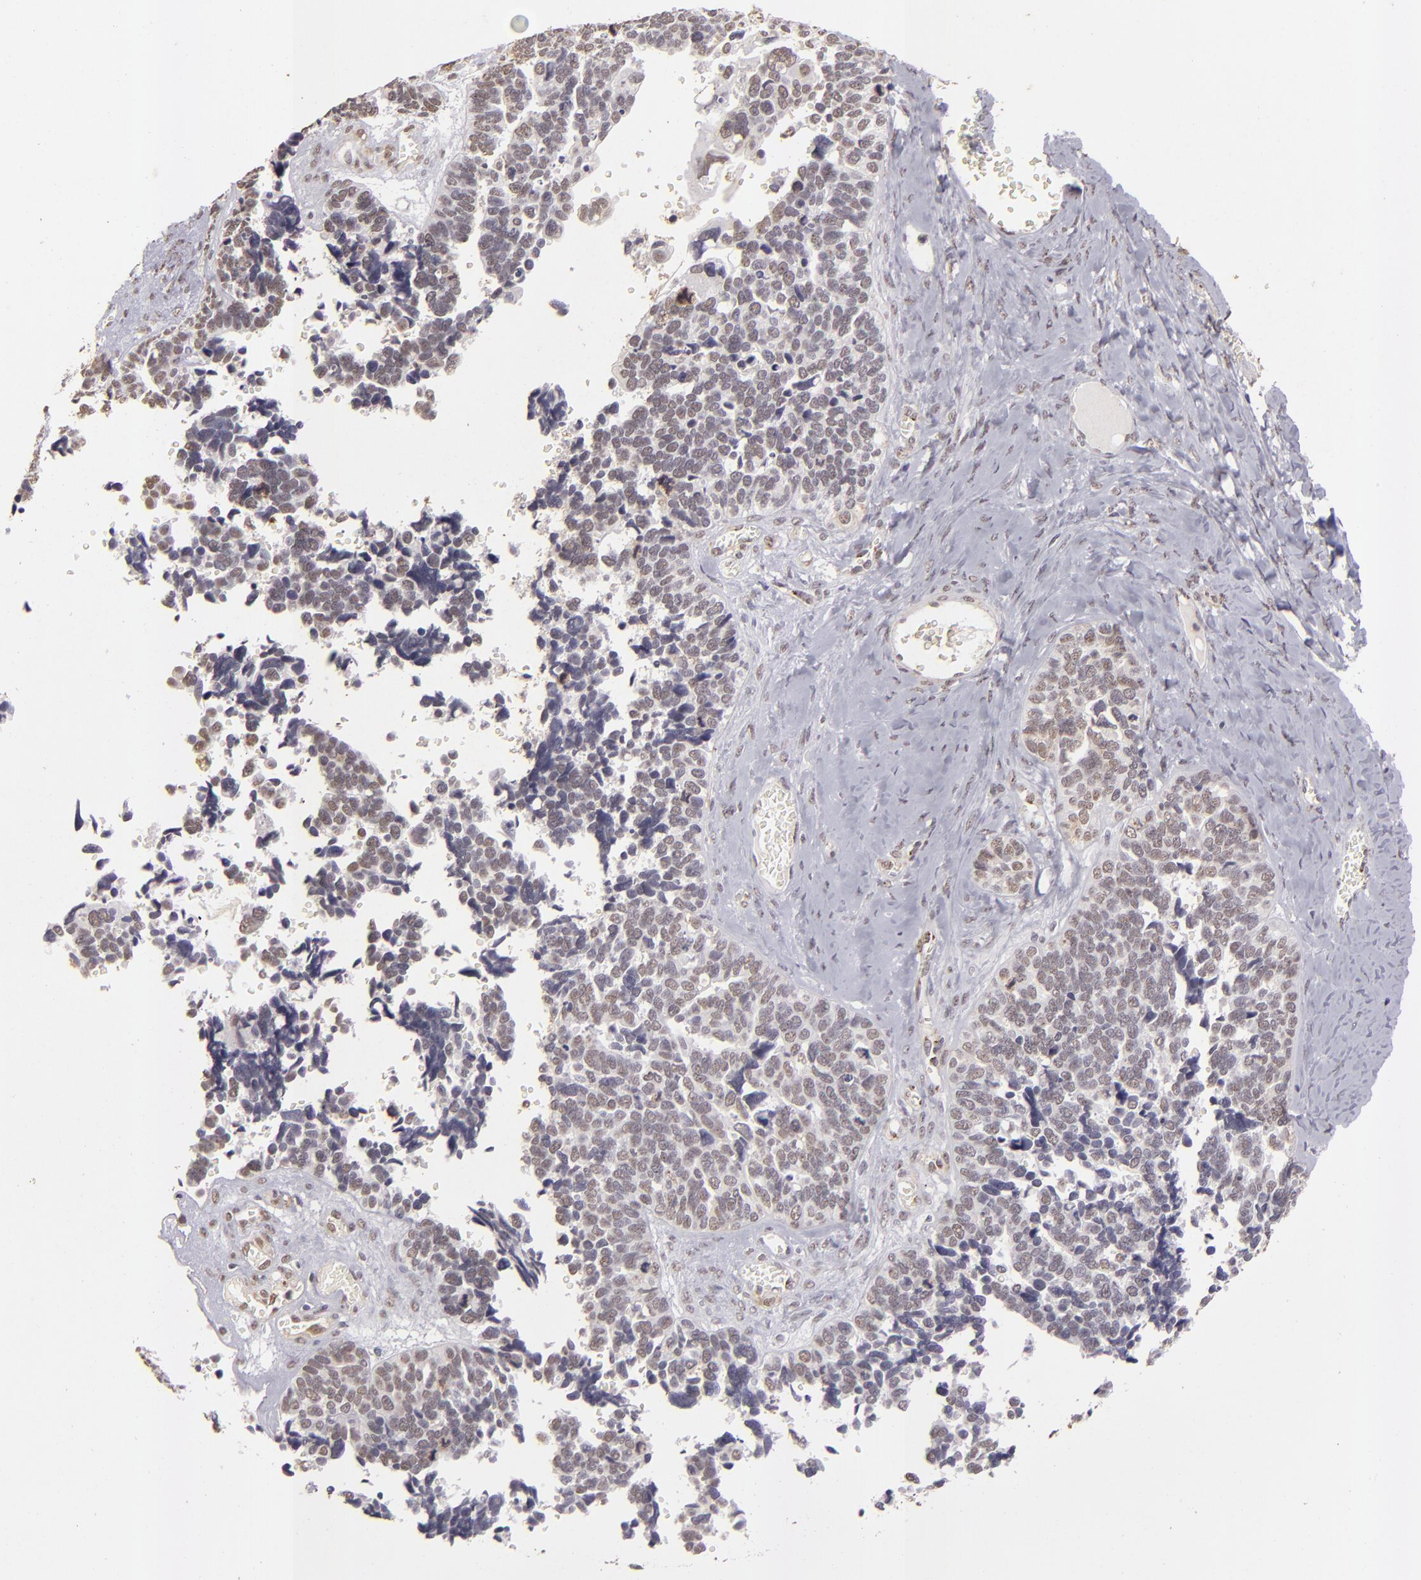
{"staining": {"intensity": "negative", "quantity": "none", "location": "none"}, "tissue": "ovarian cancer", "cell_type": "Tumor cells", "image_type": "cancer", "snomed": [{"axis": "morphology", "description": "Cystadenocarcinoma, serous, NOS"}, {"axis": "topography", "description": "Ovary"}], "caption": "Tumor cells show no significant expression in ovarian serous cystadenocarcinoma.", "gene": "CBX3", "patient": {"sex": "female", "age": 77}}